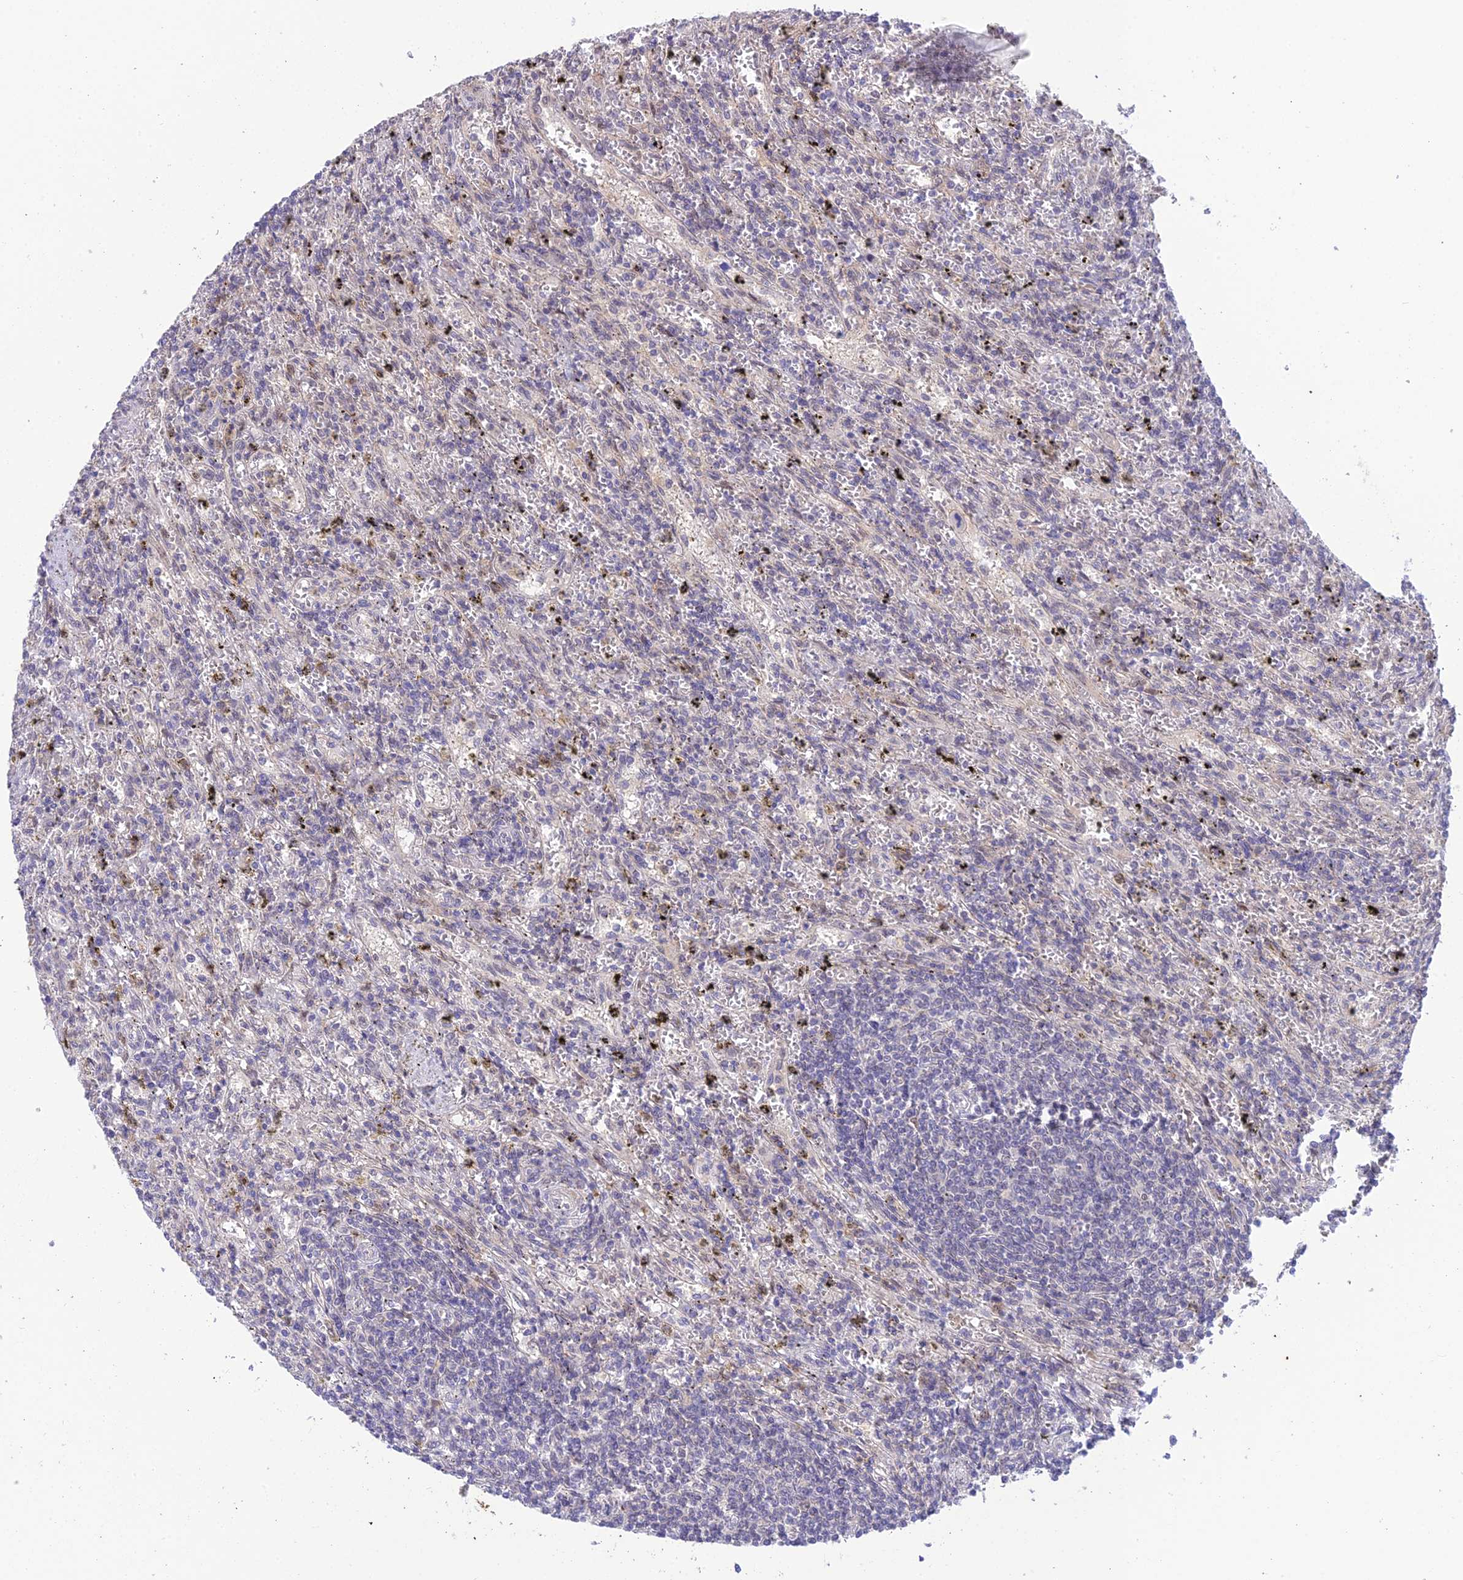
{"staining": {"intensity": "negative", "quantity": "none", "location": "none"}, "tissue": "lymphoma", "cell_type": "Tumor cells", "image_type": "cancer", "snomed": [{"axis": "morphology", "description": "Malignant lymphoma, non-Hodgkin's type, Low grade"}, {"axis": "topography", "description": "Spleen"}], "caption": "Low-grade malignant lymphoma, non-Hodgkin's type was stained to show a protein in brown. There is no significant staining in tumor cells.", "gene": "BMT2", "patient": {"sex": "male", "age": 76}}